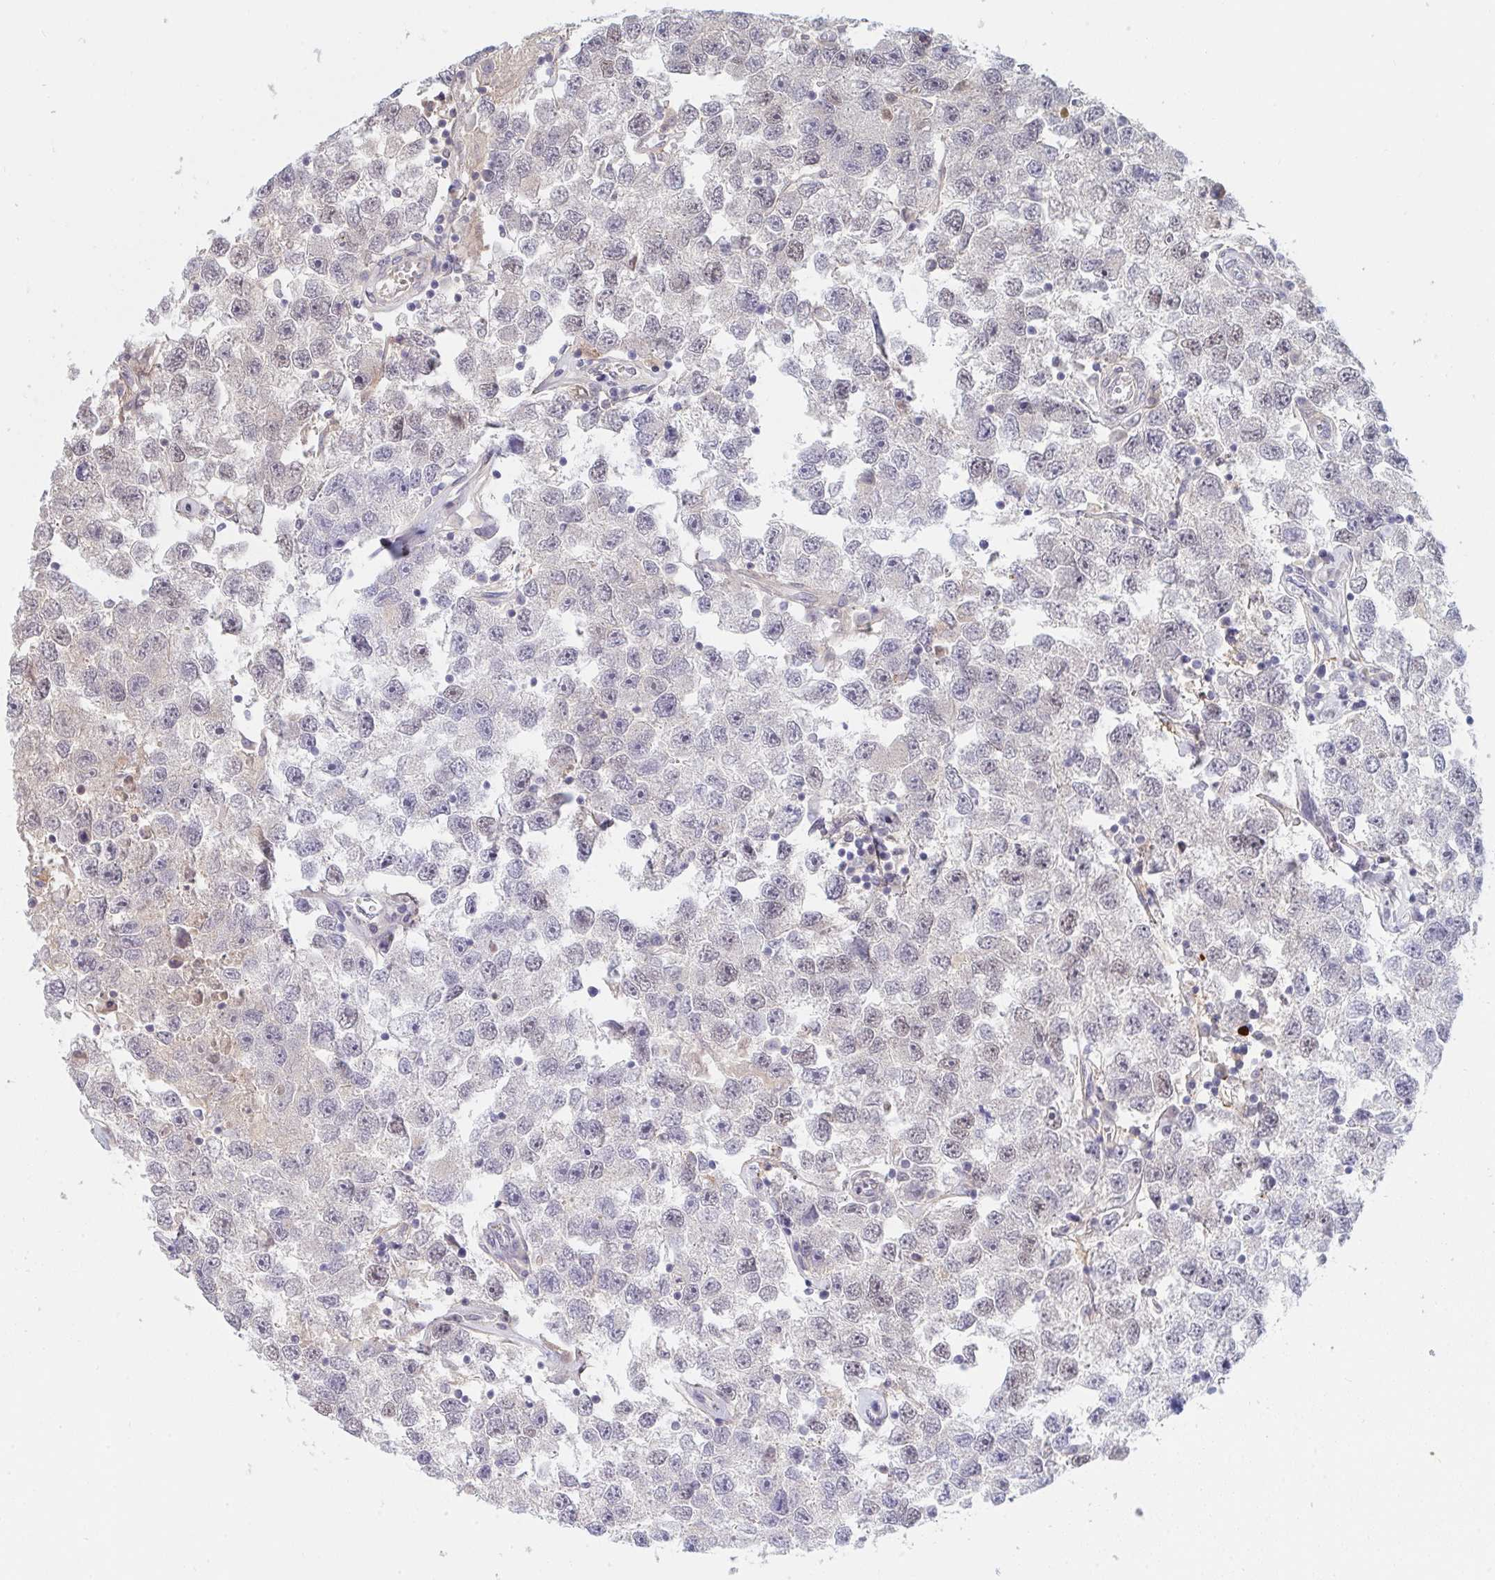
{"staining": {"intensity": "negative", "quantity": "none", "location": "none"}, "tissue": "testis cancer", "cell_type": "Tumor cells", "image_type": "cancer", "snomed": [{"axis": "morphology", "description": "Seminoma, NOS"}, {"axis": "topography", "description": "Testis"}], "caption": "The immunohistochemistry (IHC) photomicrograph has no significant expression in tumor cells of seminoma (testis) tissue.", "gene": "DSCAML1", "patient": {"sex": "male", "age": 26}}